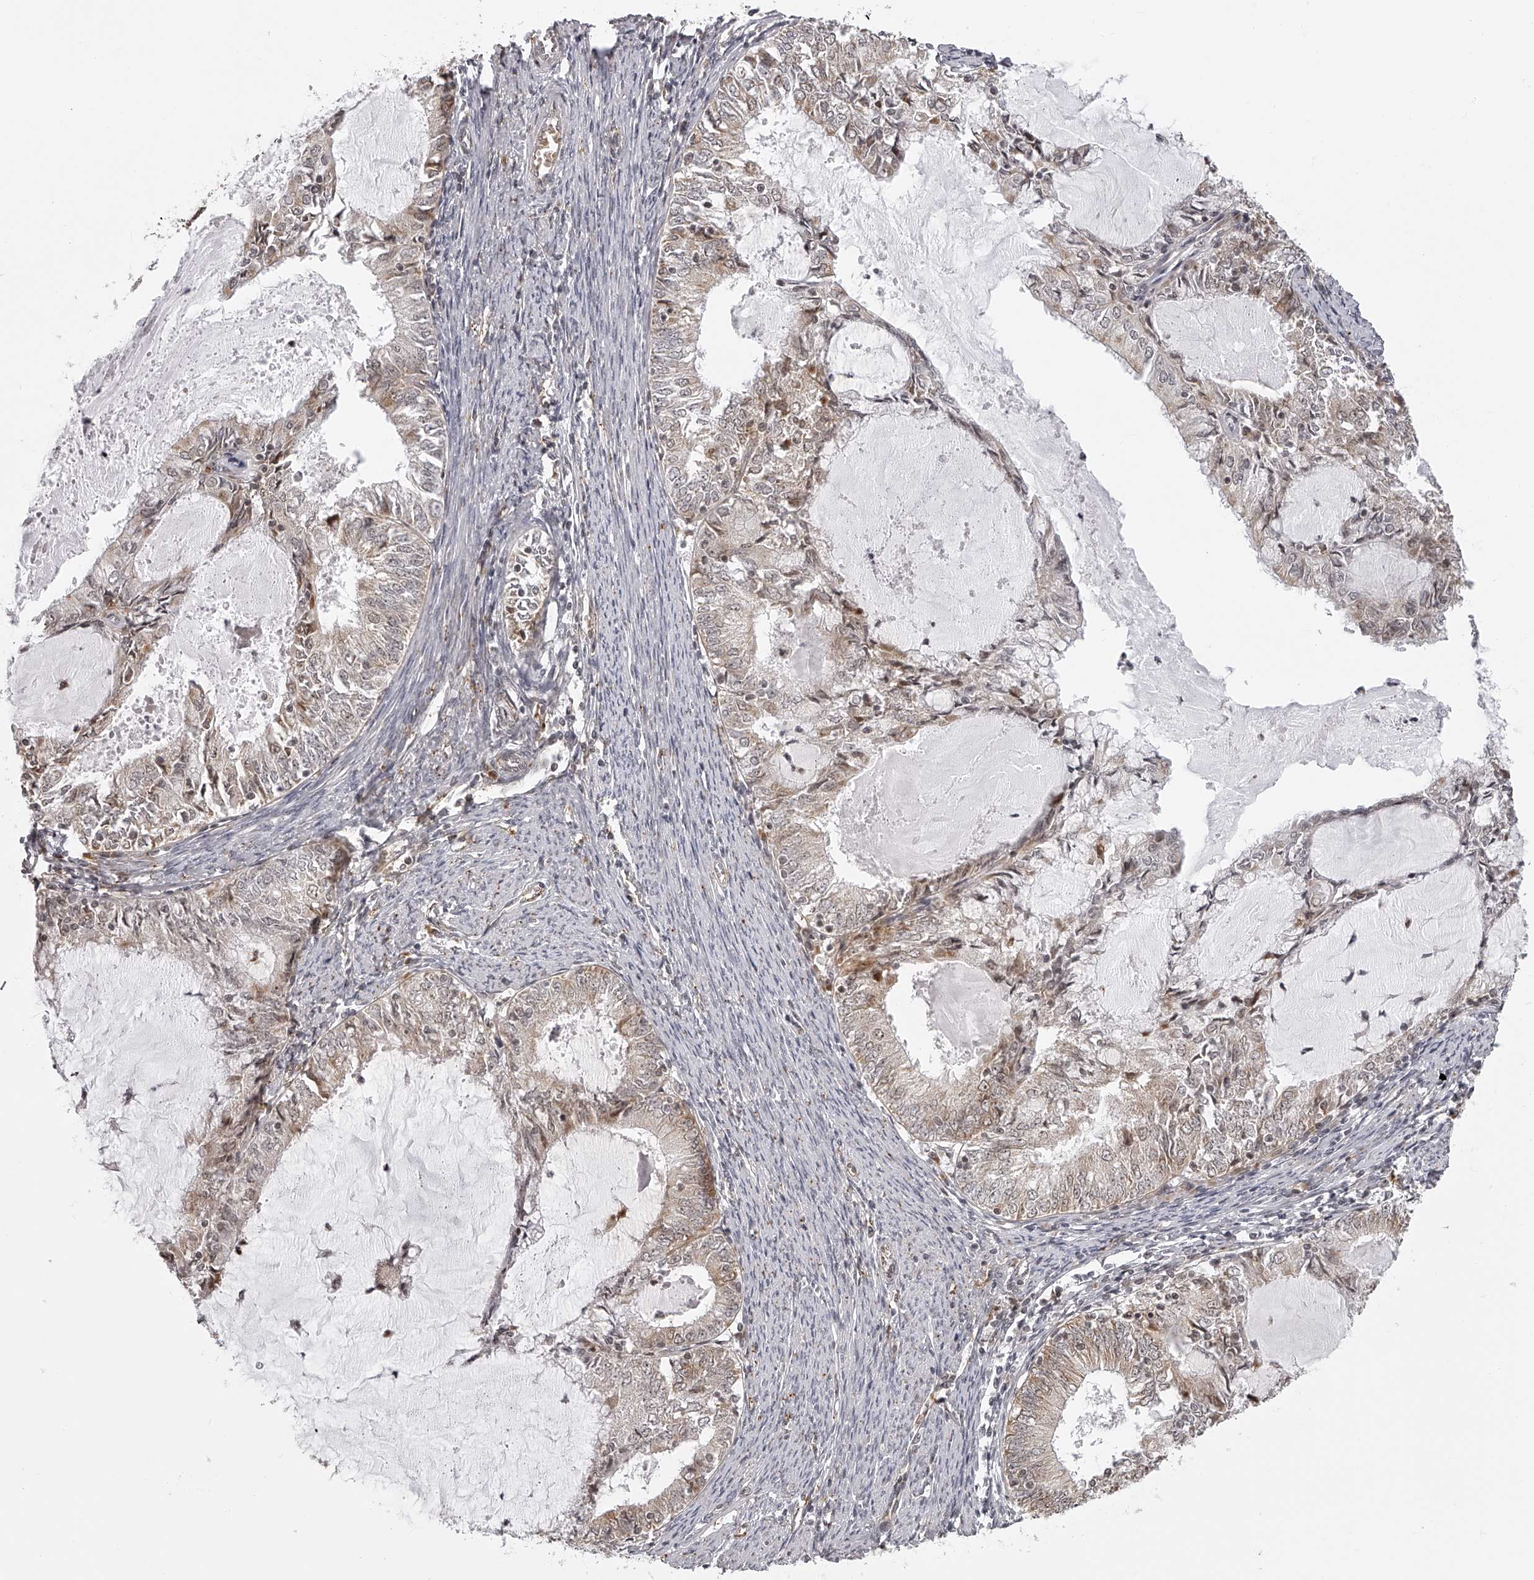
{"staining": {"intensity": "weak", "quantity": "25%-75%", "location": "cytoplasmic/membranous"}, "tissue": "endometrial cancer", "cell_type": "Tumor cells", "image_type": "cancer", "snomed": [{"axis": "morphology", "description": "Adenocarcinoma, NOS"}, {"axis": "topography", "description": "Endometrium"}], "caption": "Brown immunohistochemical staining in endometrial adenocarcinoma exhibits weak cytoplasmic/membranous positivity in approximately 25%-75% of tumor cells.", "gene": "ODF2L", "patient": {"sex": "female", "age": 57}}